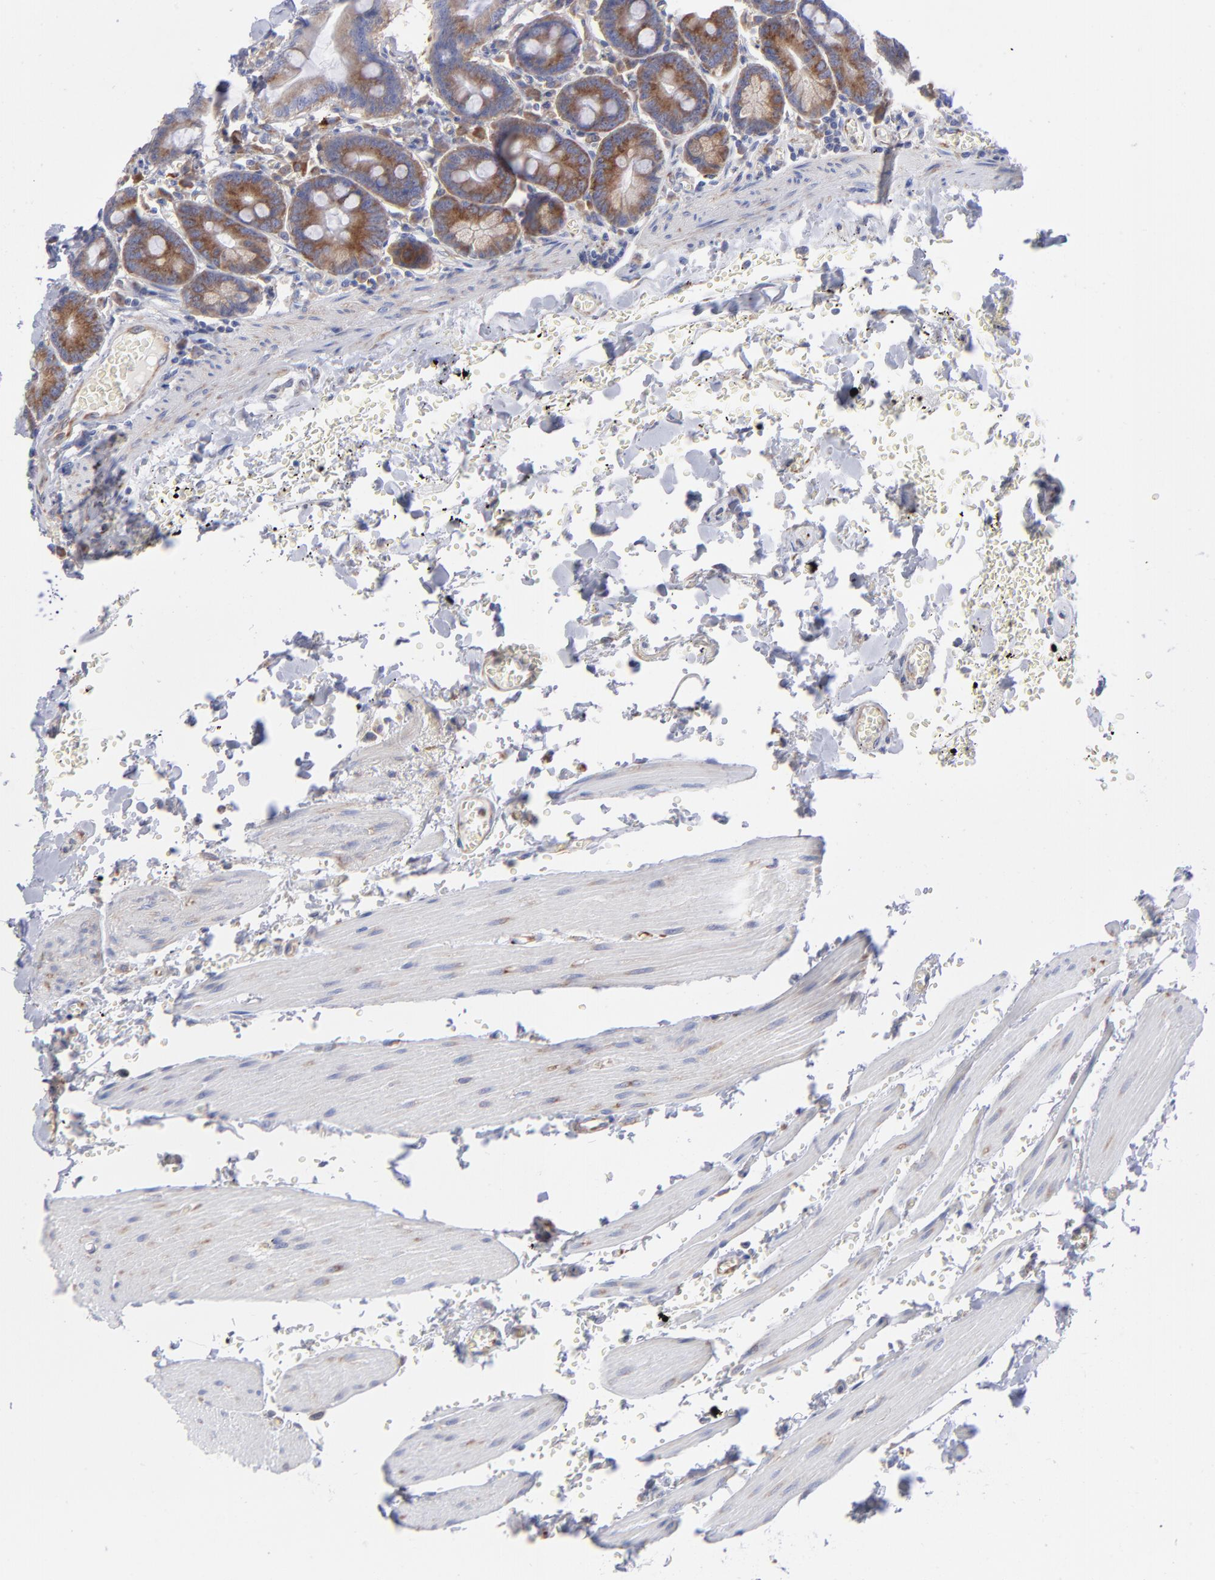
{"staining": {"intensity": "strong", "quantity": ">75%", "location": "cytoplasmic/membranous"}, "tissue": "small intestine", "cell_type": "Glandular cells", "image_type": "normal", "snomed": [{"axis": "morphology", "description": "Normal tissue, NOS"}, {"axis": "topography", "description": "Small intestine"}], "caption": "Small intestine stained with DAB (3,3'-diaminobenzidine) IHC displays high levels of strong cytoplasmic/membranous staining in about >75% of glandular cells.", "gene": "EIF2AK2", "patient": {"sex": "male", "age": 71}}